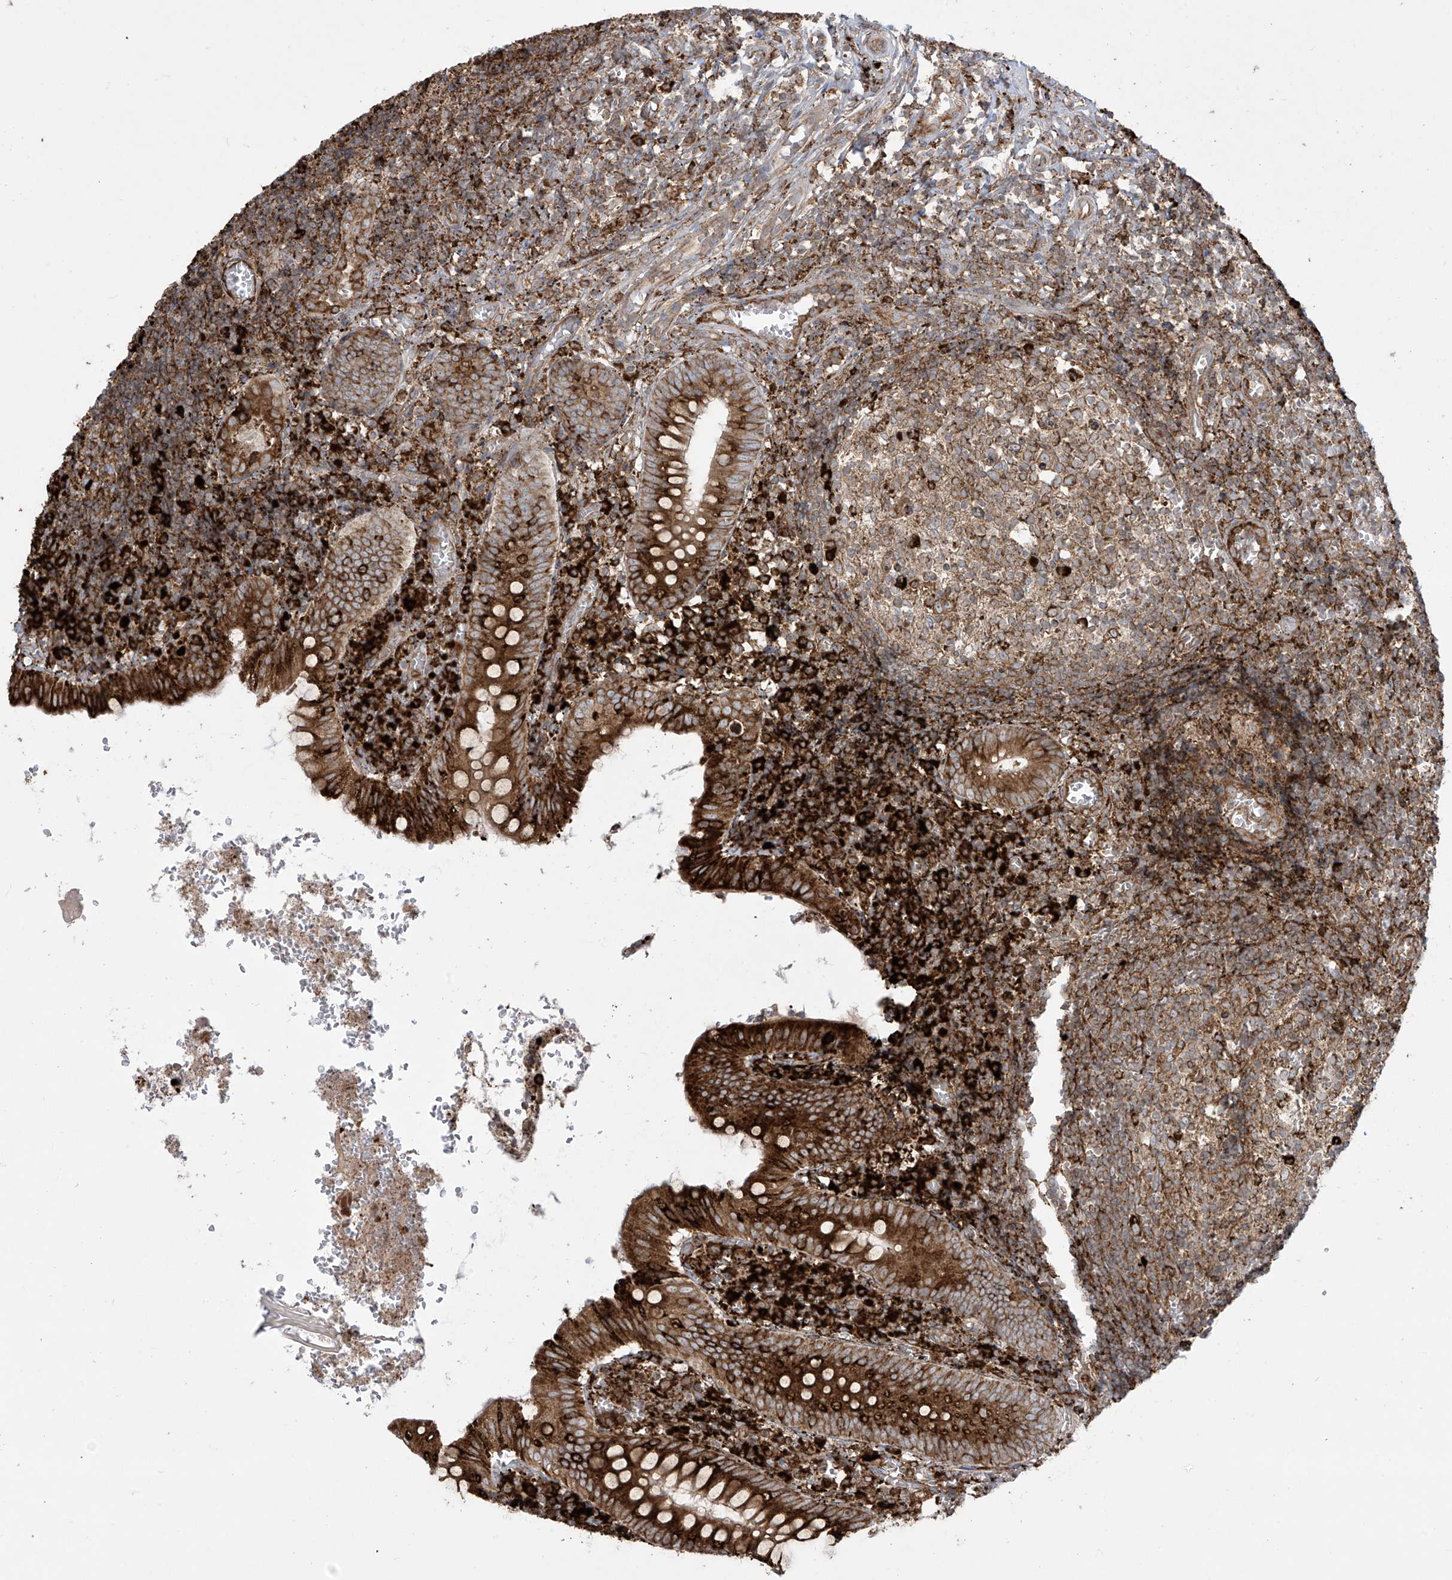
{"staining": {"intensity": "strong", "quantity": ">75%", "location": "cytoplasmic/membranous"}, "tissue": "appendix", "cell_type": "Glandular cells", "image_type": "normal", "snomed": [{"axis": "morphology", "description": "Normal tissue, NOS"}, {"axis": "topography", "description": "Appendix"}], "caption": "Appendix stained with DAB (3,3'-diaminobenzidine) IHC displays high levels of strong cytoplasmic/membranous positivity in about >75% of glandular cells. Using DAB (brown) and hematoxylin (blue) stains, captured at high magnification using brightfield microscopy.", "gene": "MX1", "patient": {"sex": "male", "age": 8}}